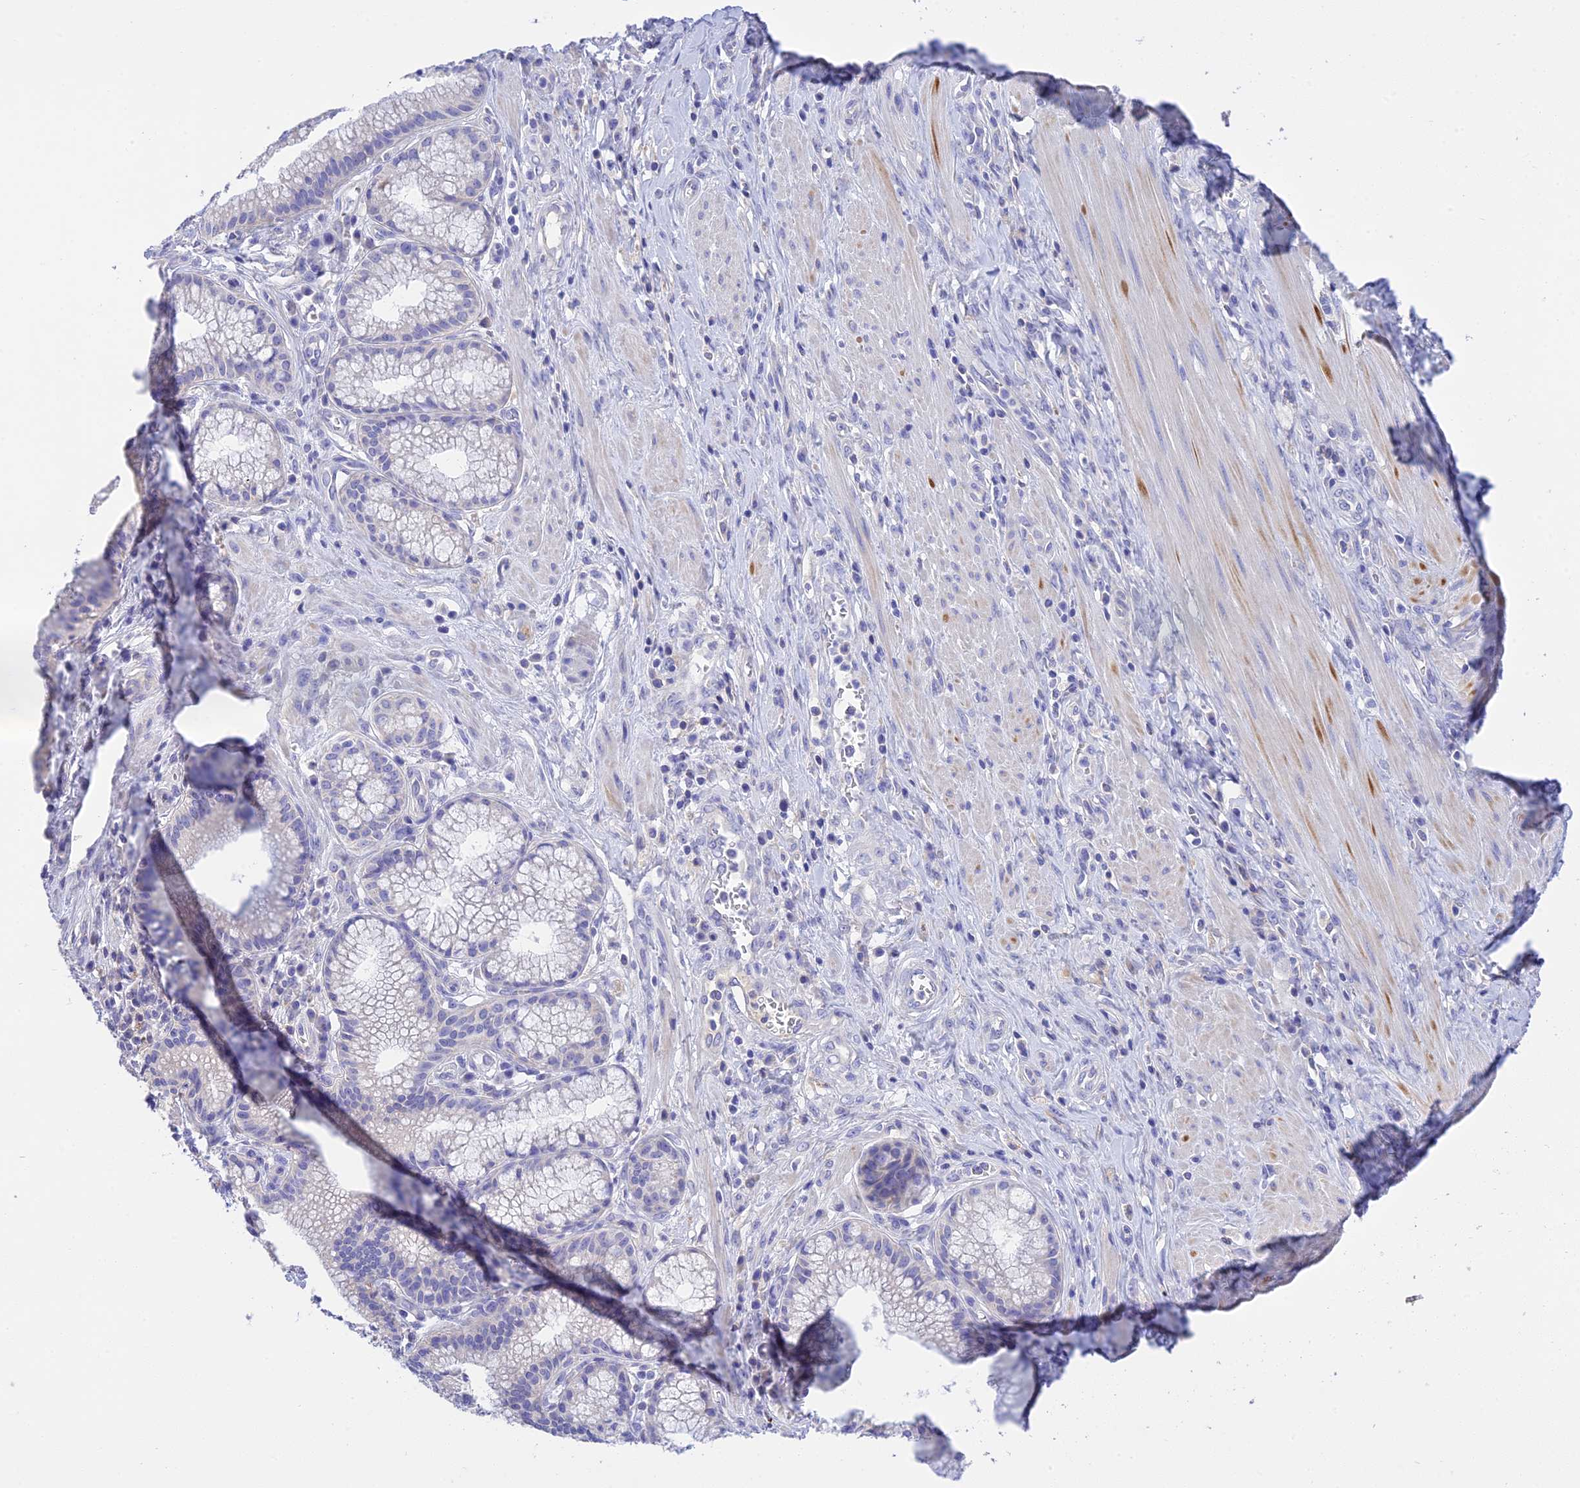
{"staining": {"intensity": "negative", "quantity": "none", "location": "none"}, "tissue": "pancreatic cancer", "cell_type": "Tumor cells", "image_type": "cancer", "snomed": [{"axis": "morphology", "description": "Adenocarcinoma, NOS"}, {"axis": "topography", "description": "Pancreas"}], "caption": "Human pancreatic cancer stained for a protein using immunohistochemistry shows no staining in tumor cells.", "gene": "MS4A5", "patient": {"sex": "male", "age": 72}}